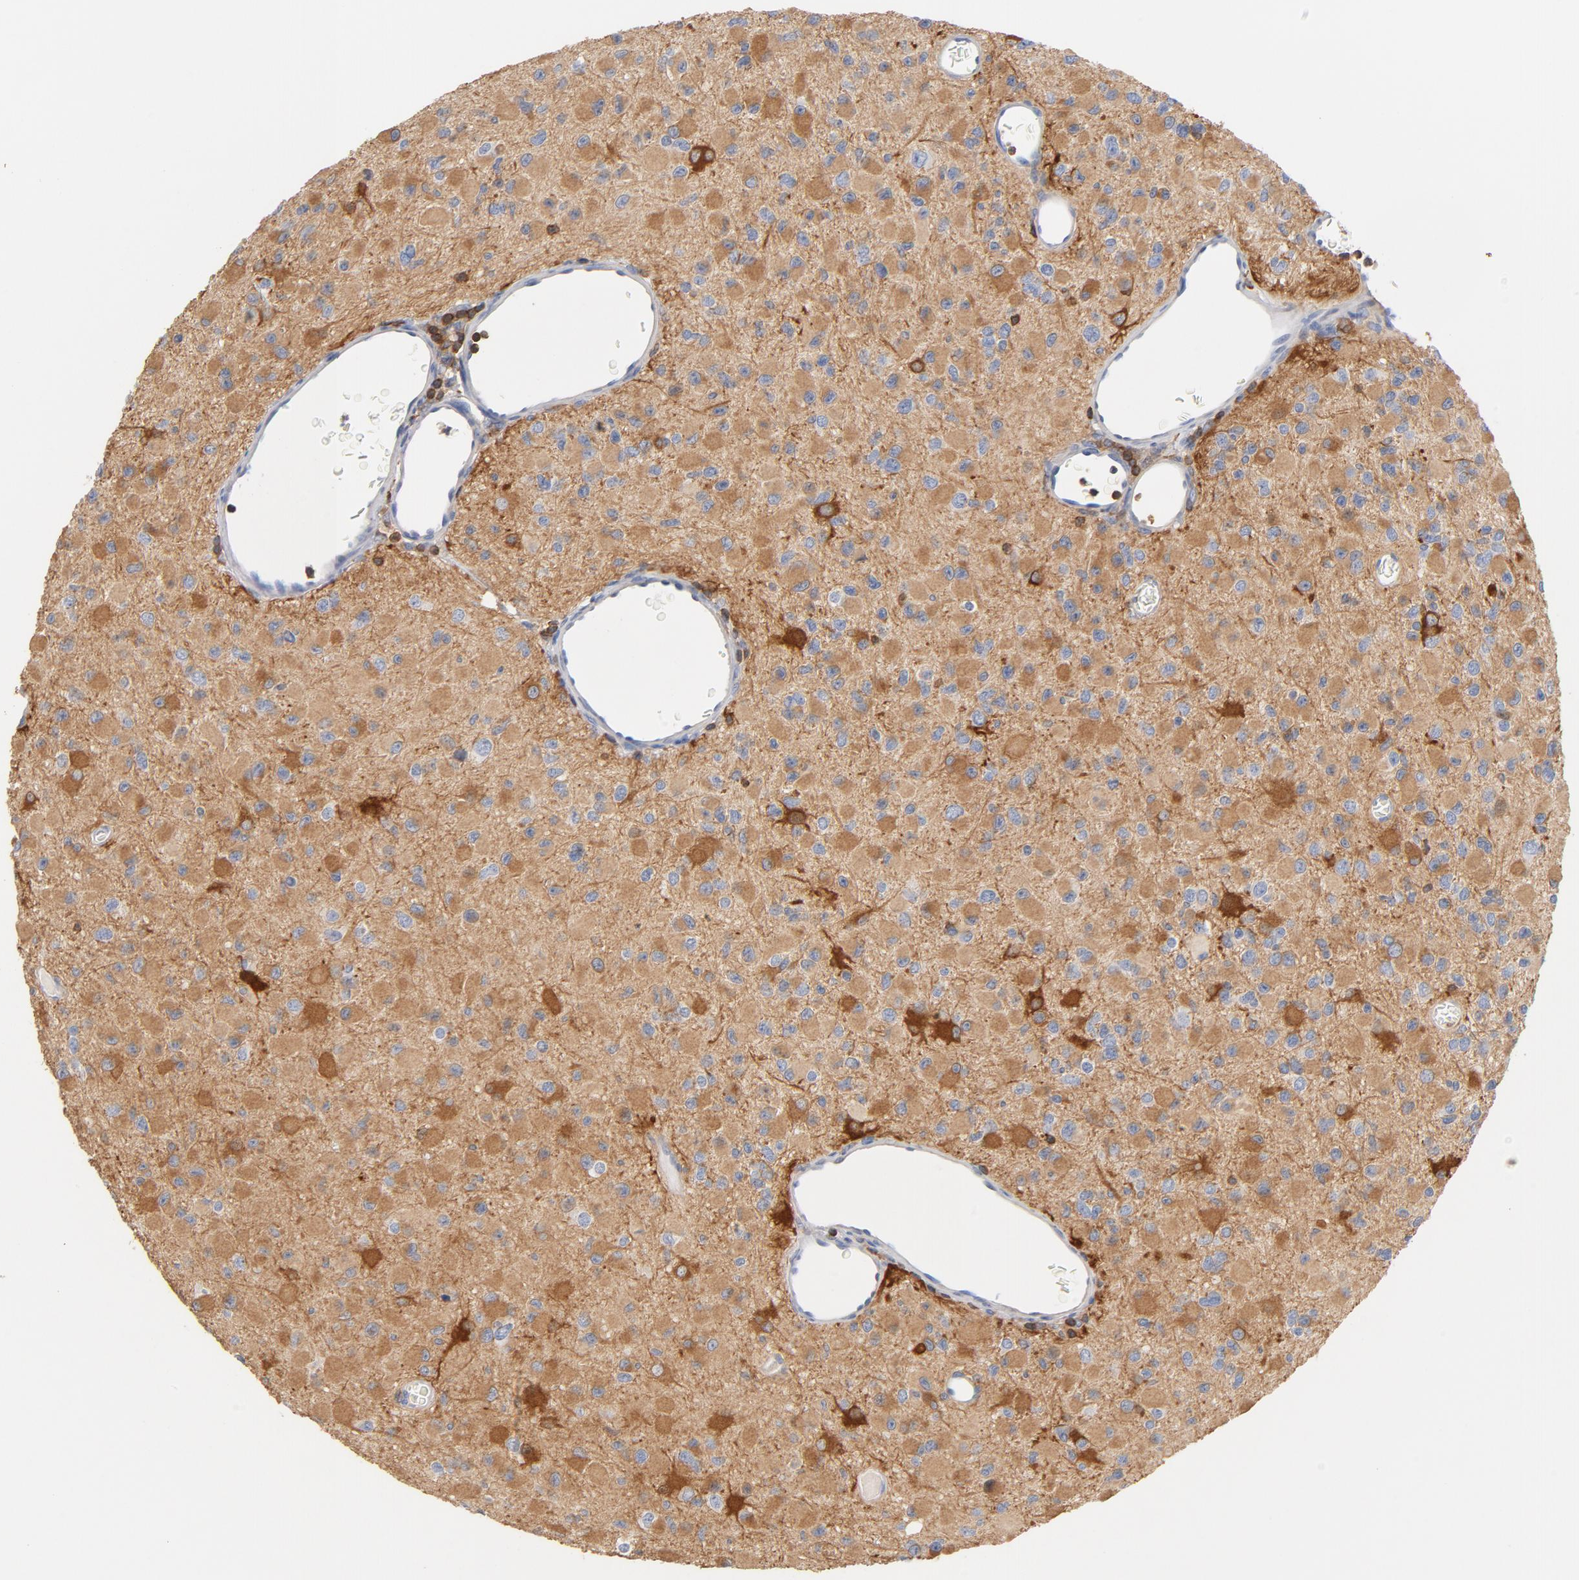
{"staining": {"intensity": "moderate", "quantity": ">75%", "location": "cytoplasmic/membranous"}, "tissue": "glioma", "cell_type": "Tumor cells", "image_type": "cancer", "snomed": [{"axis": "morphology", "description": "Glioma, malignant, Low grade"}, {"axis": "topography", "description": "Brain"}], "caption": "Protein expression analysis of human malignant low-grade glioma reveals moderate cytoplasmic/membranous staining in approximately >75% of tumor cells.", "gene": "EZR", "patient": {"sex": "male", "age": 42}}